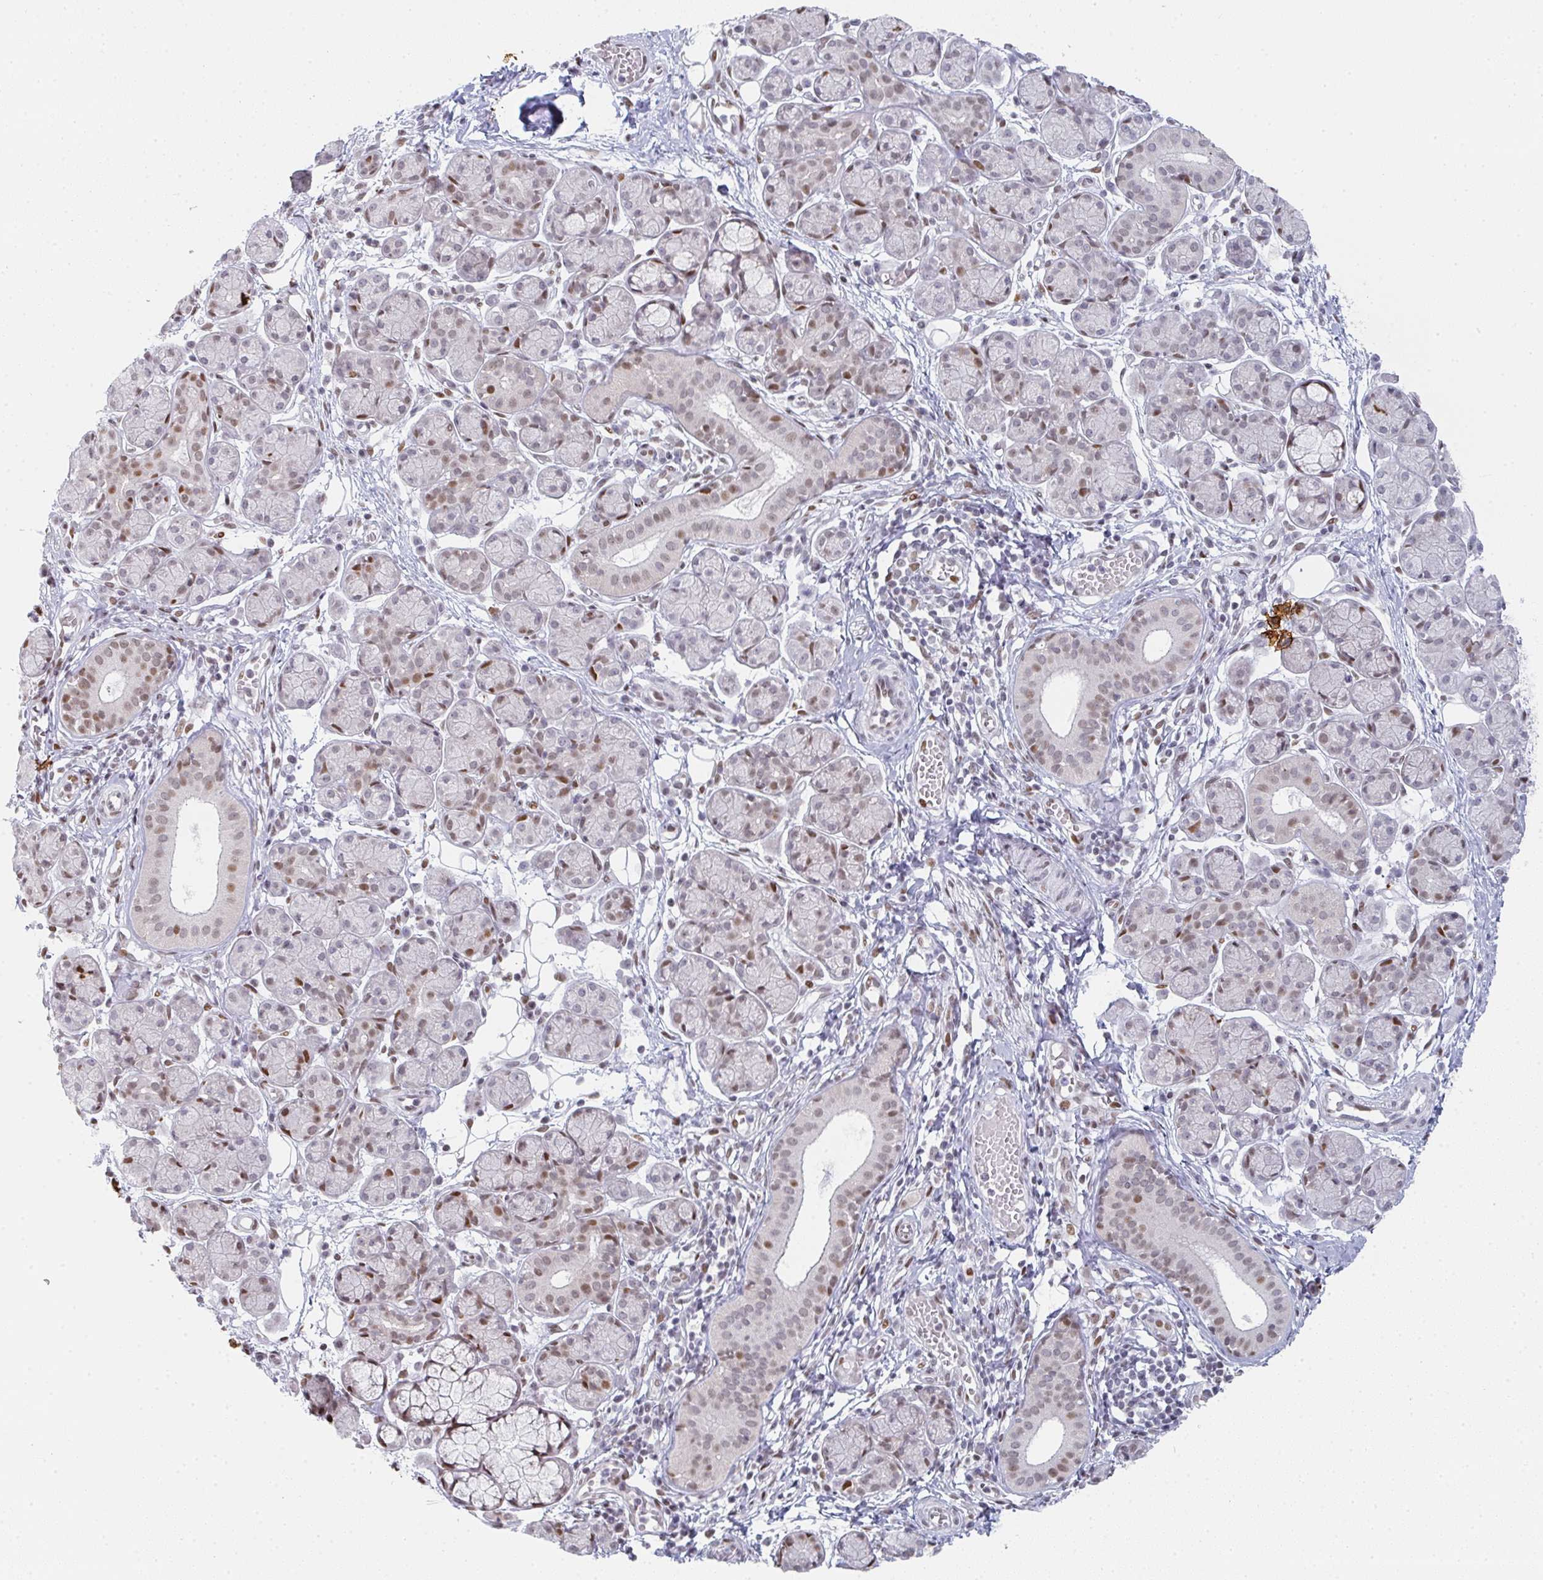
{"staining": {"intensity": "weak", "quantity": "<25%", "location": "nuclear"}, "tissue": "salivary gland", "cell_type": "Glandular cells", "image_type": "normal", "snomed": [{"axis": "morphology", "description": "Normal tissue, NOS"}, {"axis": "morphology", "description": "Inflammation, NOS"}, {"axis": "topography", "description": "Lymph node"}, {"axis": "topography", "description": "Salivary gland"}], "caption": "Salivary gland stained for a protein using immunohistochemistry (IHC) displays no expression glandular cells.", "gene": "POU2AF2", "patient": {"sex": "male", "age": 3}}